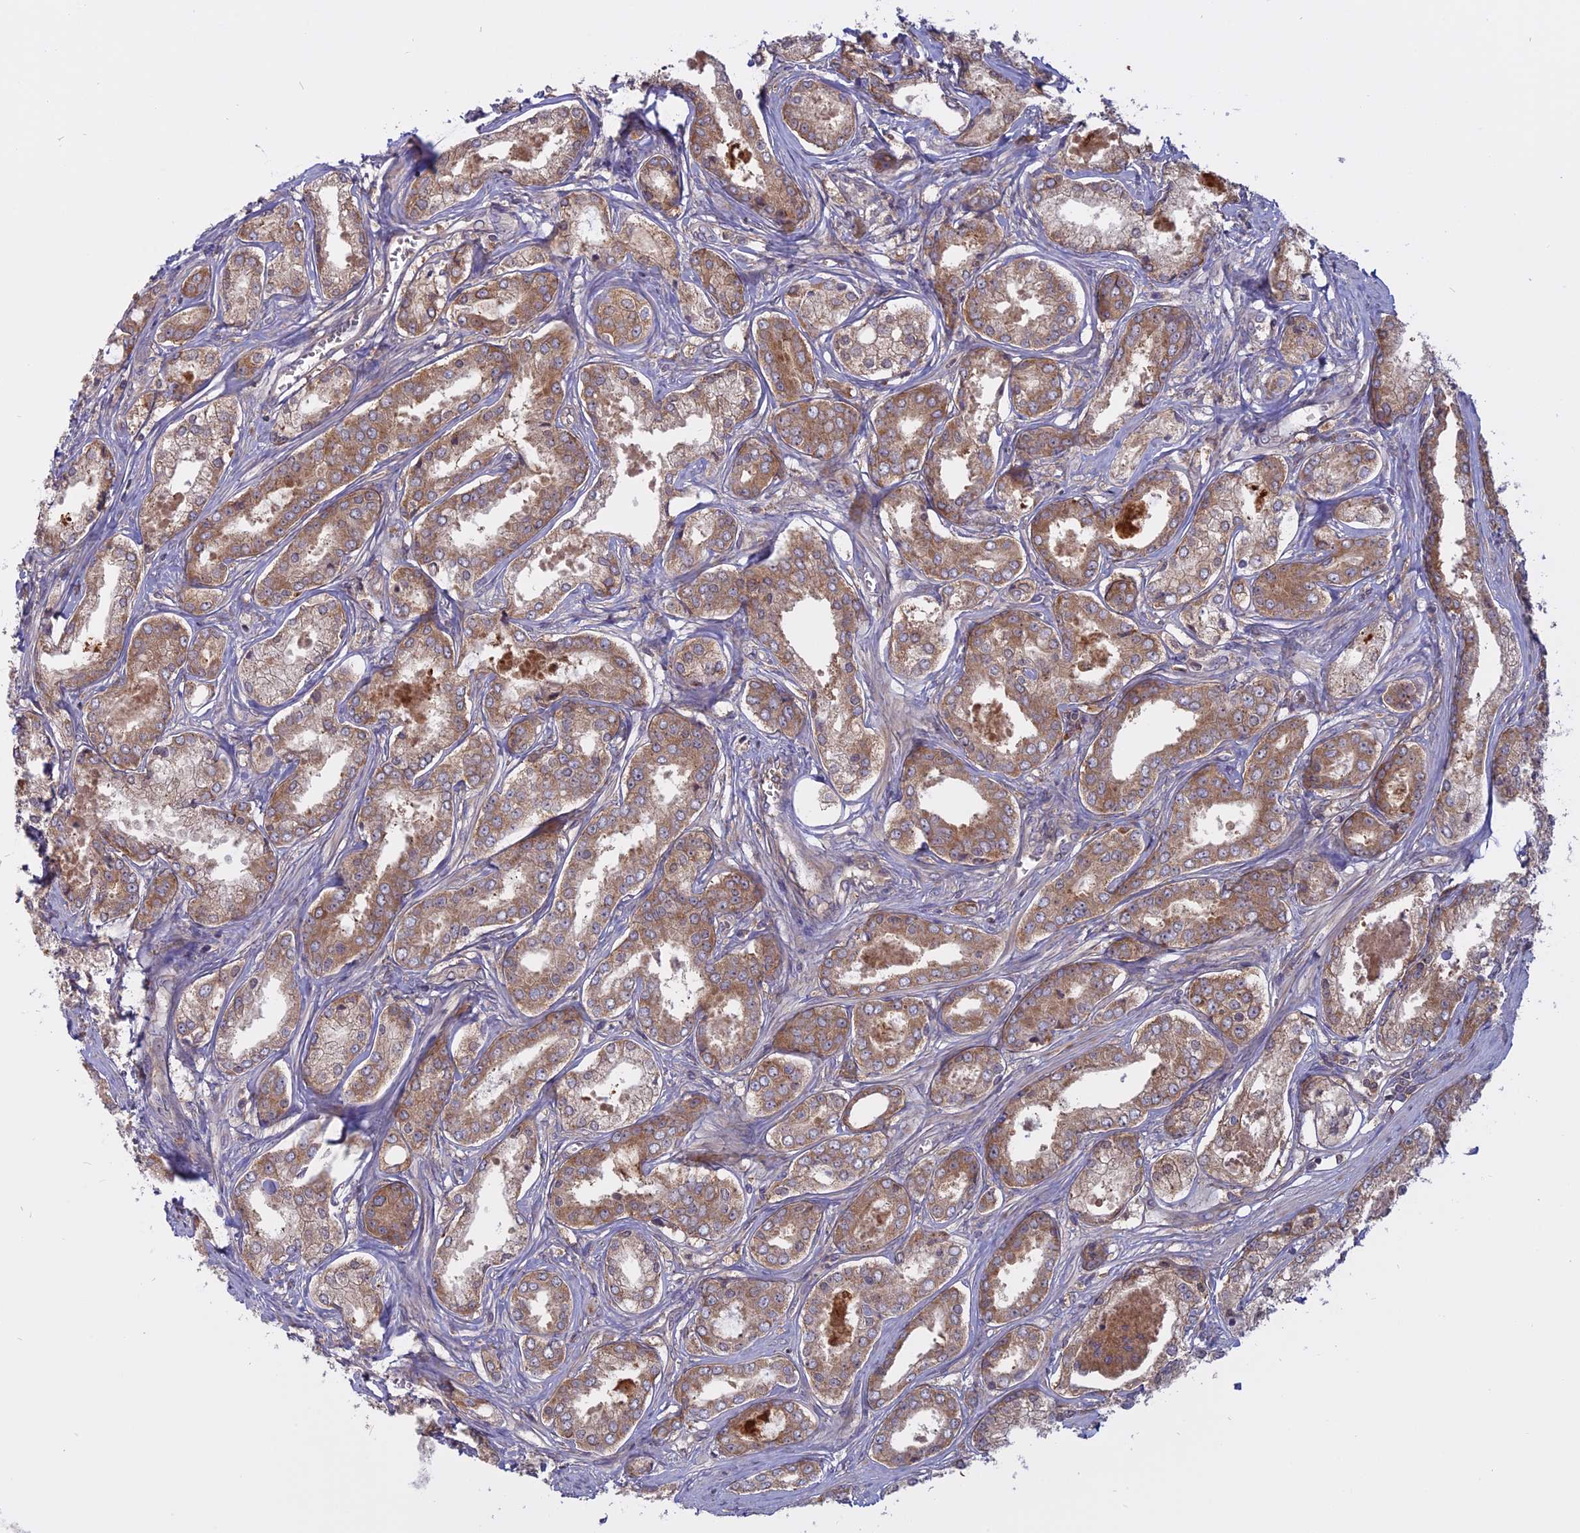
{"staining": {"intensity": "moderate", "quantity": ">75%", "location": "cytoplasmic/membranous"}, "tissue": "prostate cancer", "cell_type": "Tumor cells", "image_type": "cancer", "snomed": [{"axis": "morphology", "description": "Adenocarcinoma, Low grade"}, {"axis": "topography", "description": "Prostate"}], "caption": "Prostate low-grade adenocarcinoma was stained to show a protein in brown. There is medium levels of moderate cytoplasmic/membranous expression in approximately >75% of tumor cells.", "gene": "TMEM208", "patient": {"sex": "male", "age": 68}}